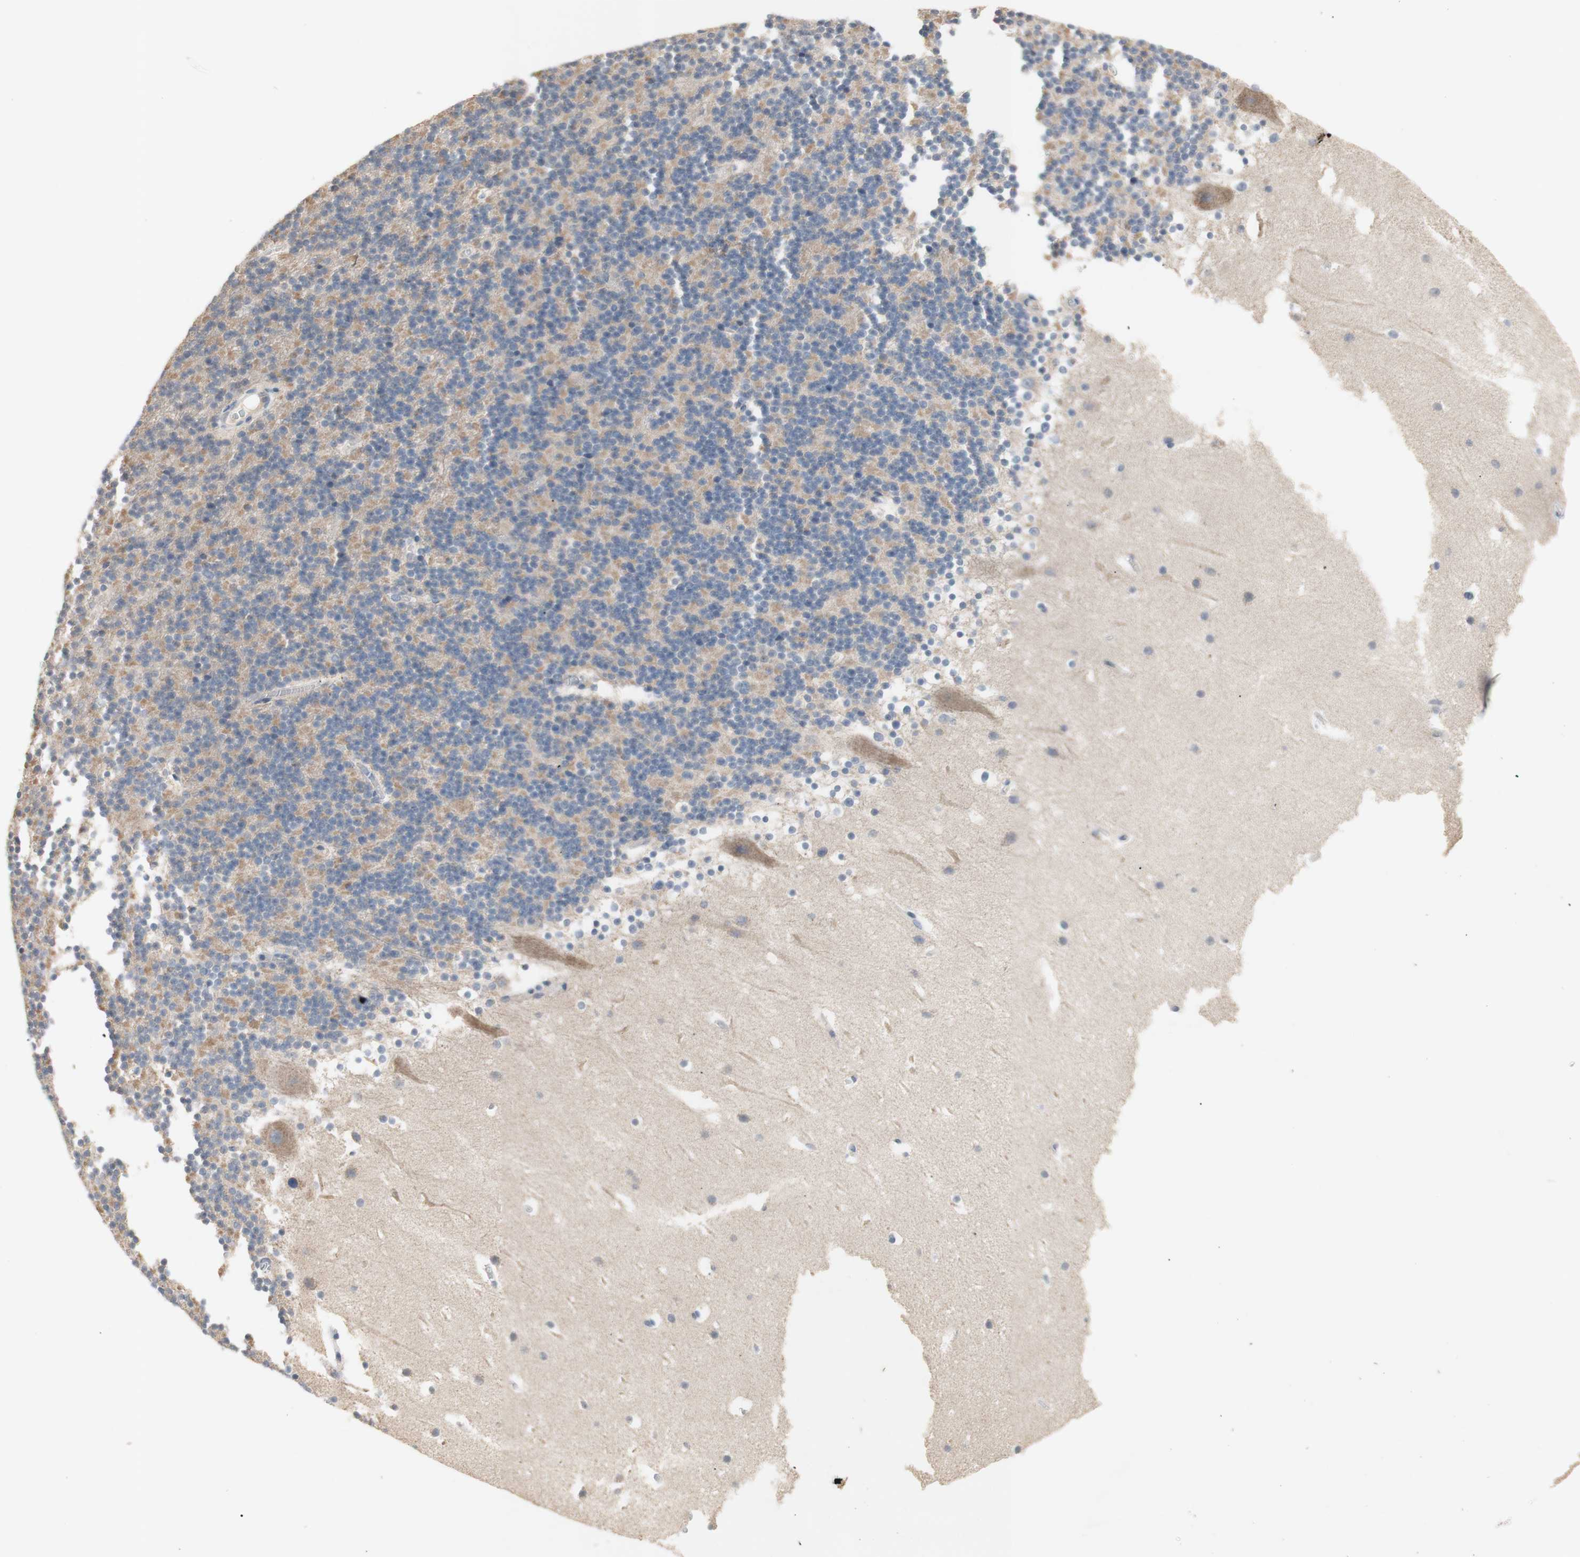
{"staining": {"intensity": "weak", "quantity": "<25%", "location": "cytoplasmic/membranous"}, "tissue": "cerebellum", "cell_type": "Cells in granular layer", "image_type": "normal", "snomed": [{"axis": "morphology", "description": "Normal tissue, NOS"}, {"axis": "topography", "description": "Cerebellum"}], "caption": "Immunohistochemistry photomicrograph of benign cerebellum stained for a protein (brown), which shows no staining in cells in granular layer. The staining was performed using DAB to visualize the protein expression in brown, while the nuclei were stained in blue with hematoxylin (Magnification: 20x).", "gene": "PTGIS", "patient": {"sex": "male", "age": 45}}